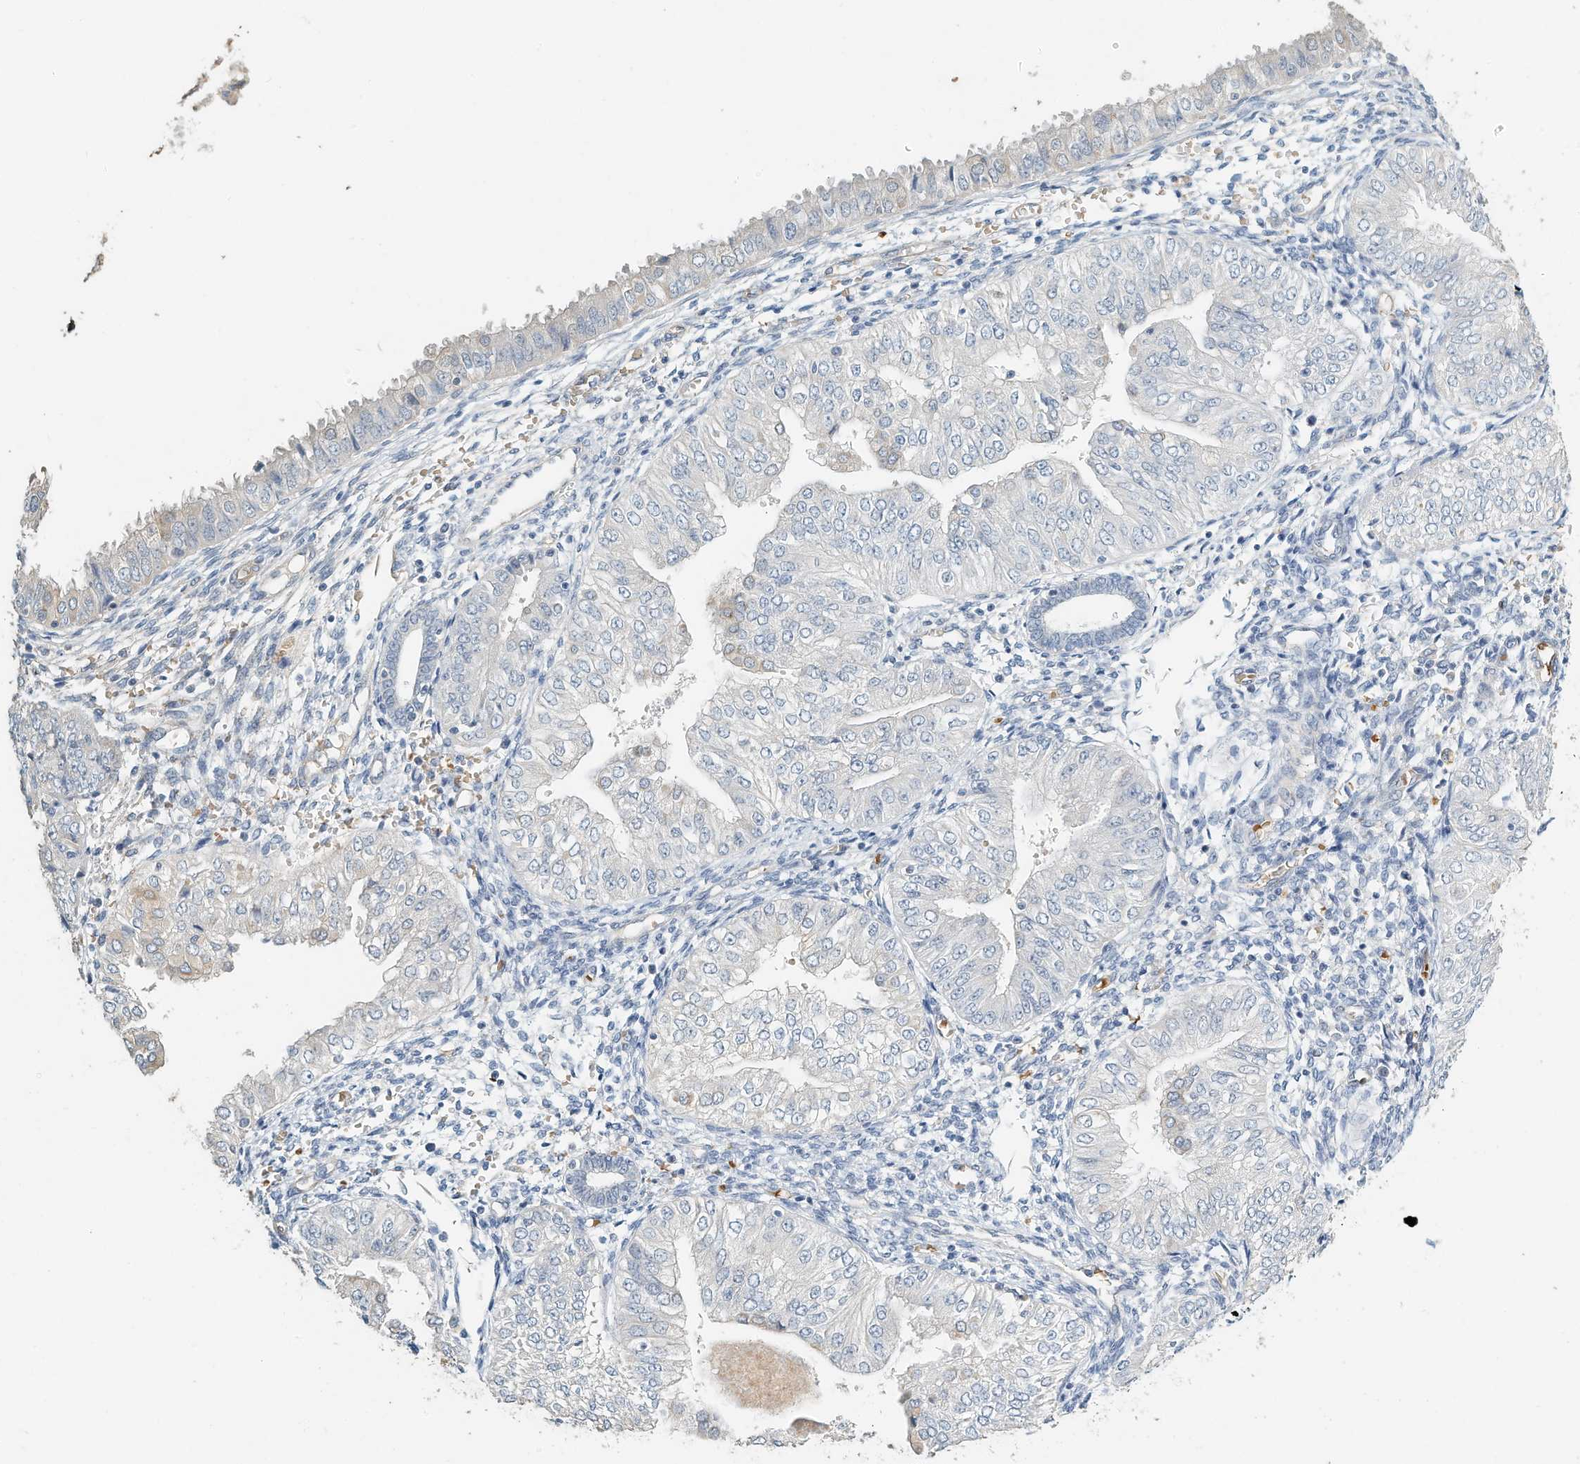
{"staining": {"intensity": "weak", "quantity": "<25%", "location": "cytoplasmic/membranous"}, "tissue": "endometrial cancer", "cell_type": "Tumor cells", "image_type": "cancer", "snomed": [{"axis": "morphology", "description": "Normal tissue, NOS"}, {"axis": "morphology", "description": "Adenocarcinoma, NOS"}, {"axis": "topography", "description": "Endometrium"}], "caption": "An image of adenocarcinoma (endometrial) stained for a protein displays no brown staining in tumor cells. (Stains: DAB immunohistochemistry with hematoxylin counter stain, Microscopy: brightfield microscopy at high magnification).", "gene": "RCAN3", "patient": {"sex": "female", "age": 53}}